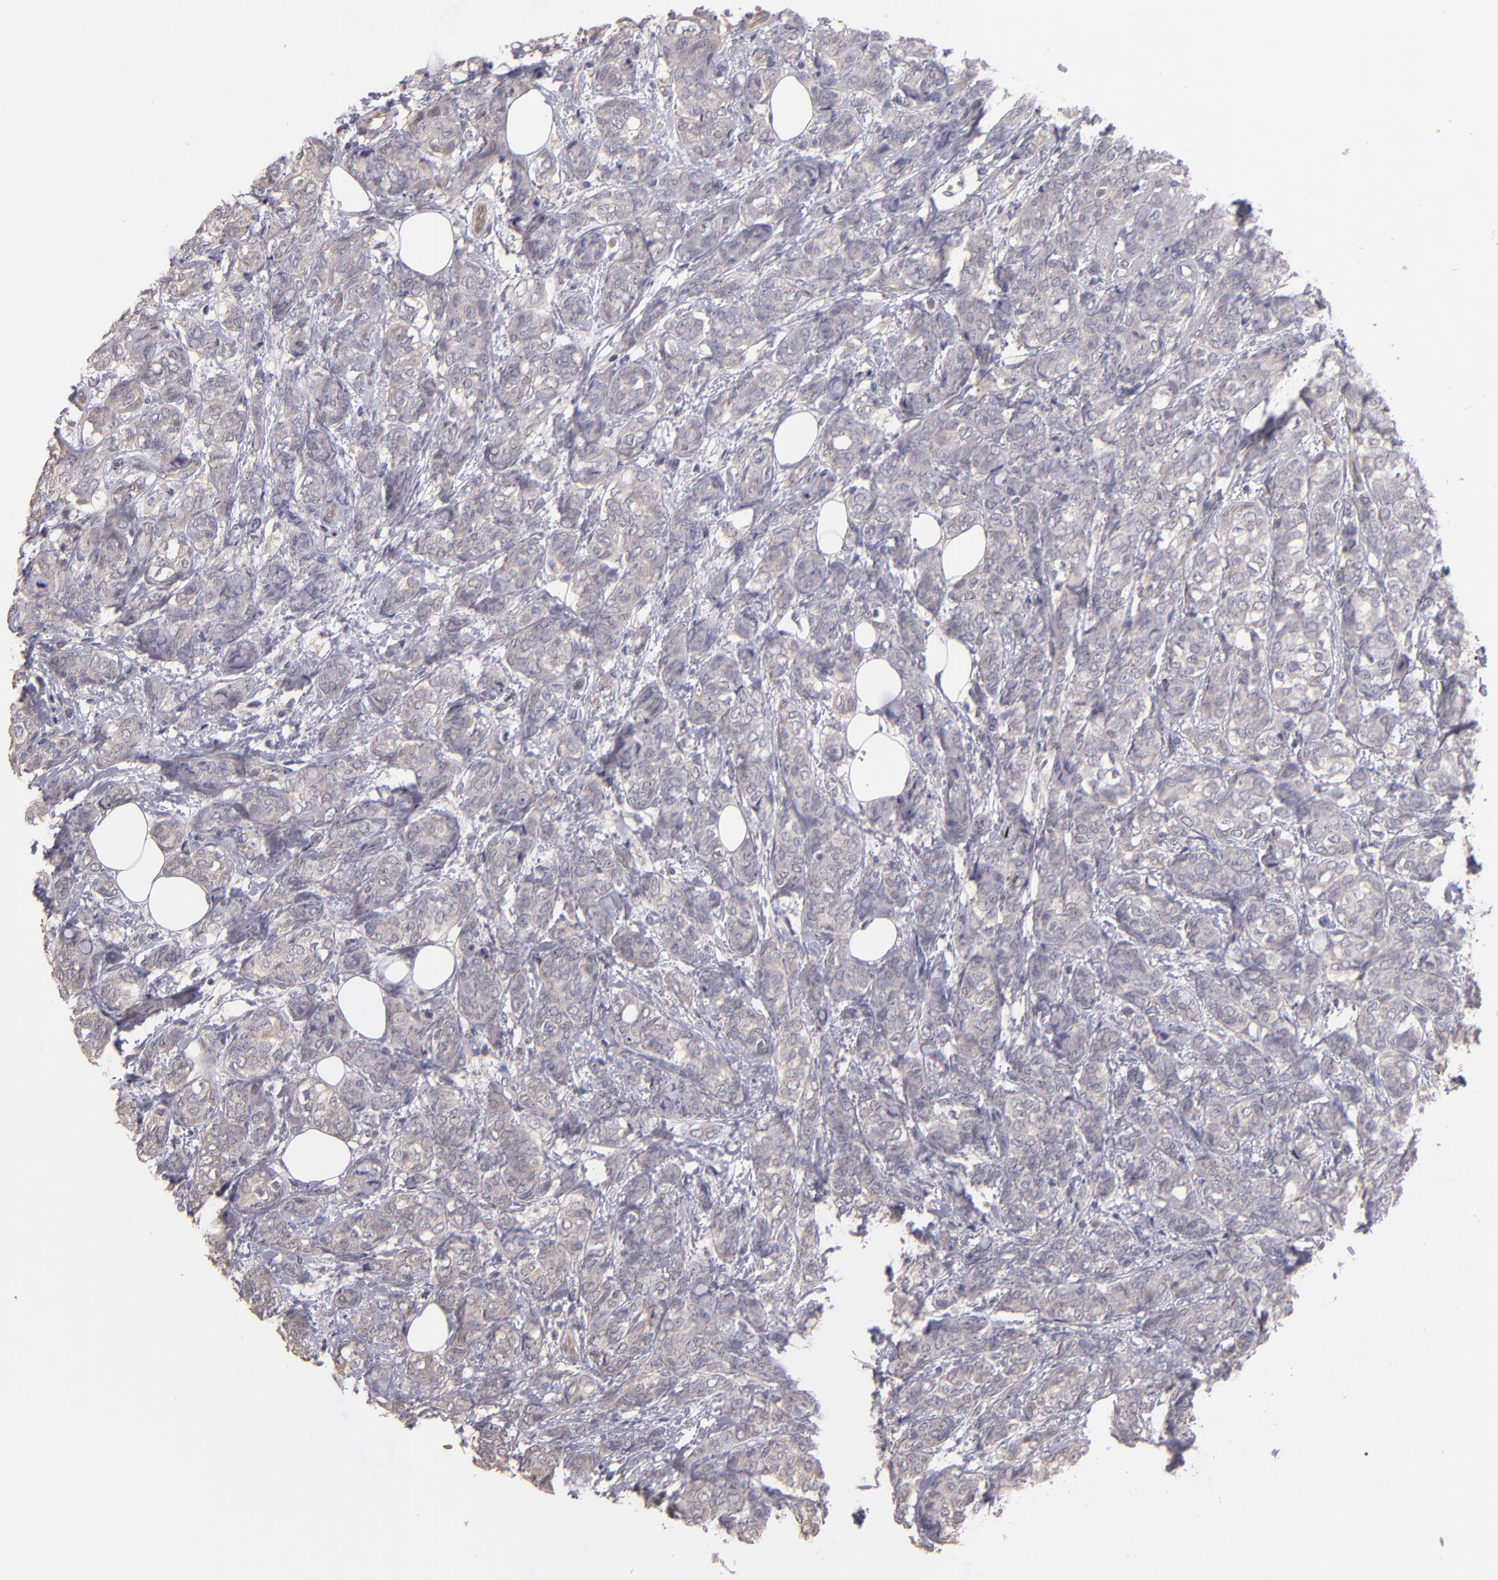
{"staining": {"intensity": "weak", "quantity": "25%-75%", "location": "cytoplasmic/membranous"}, "tissue": "breast cancer", "cell_type": "Tumor cells", "image_type": "cancer", "snomed": [{"axis": "morphology", "description": "Lobular carcinoma"}, {"axis": "topography", "description": "Breast"}], "caption": "A micrograph of human breast cancer (lobular carcinoma) stained for a protein exhibits weak cytoplasmic/membranous brown staining in tumor cells. The staining is performed using DAB brown chromogen to label protein expression. The nuclei are counter-stained blue using hematoxylin.", "gene": "GNAZ", "patient": {"sex": "female", "age": 60}}